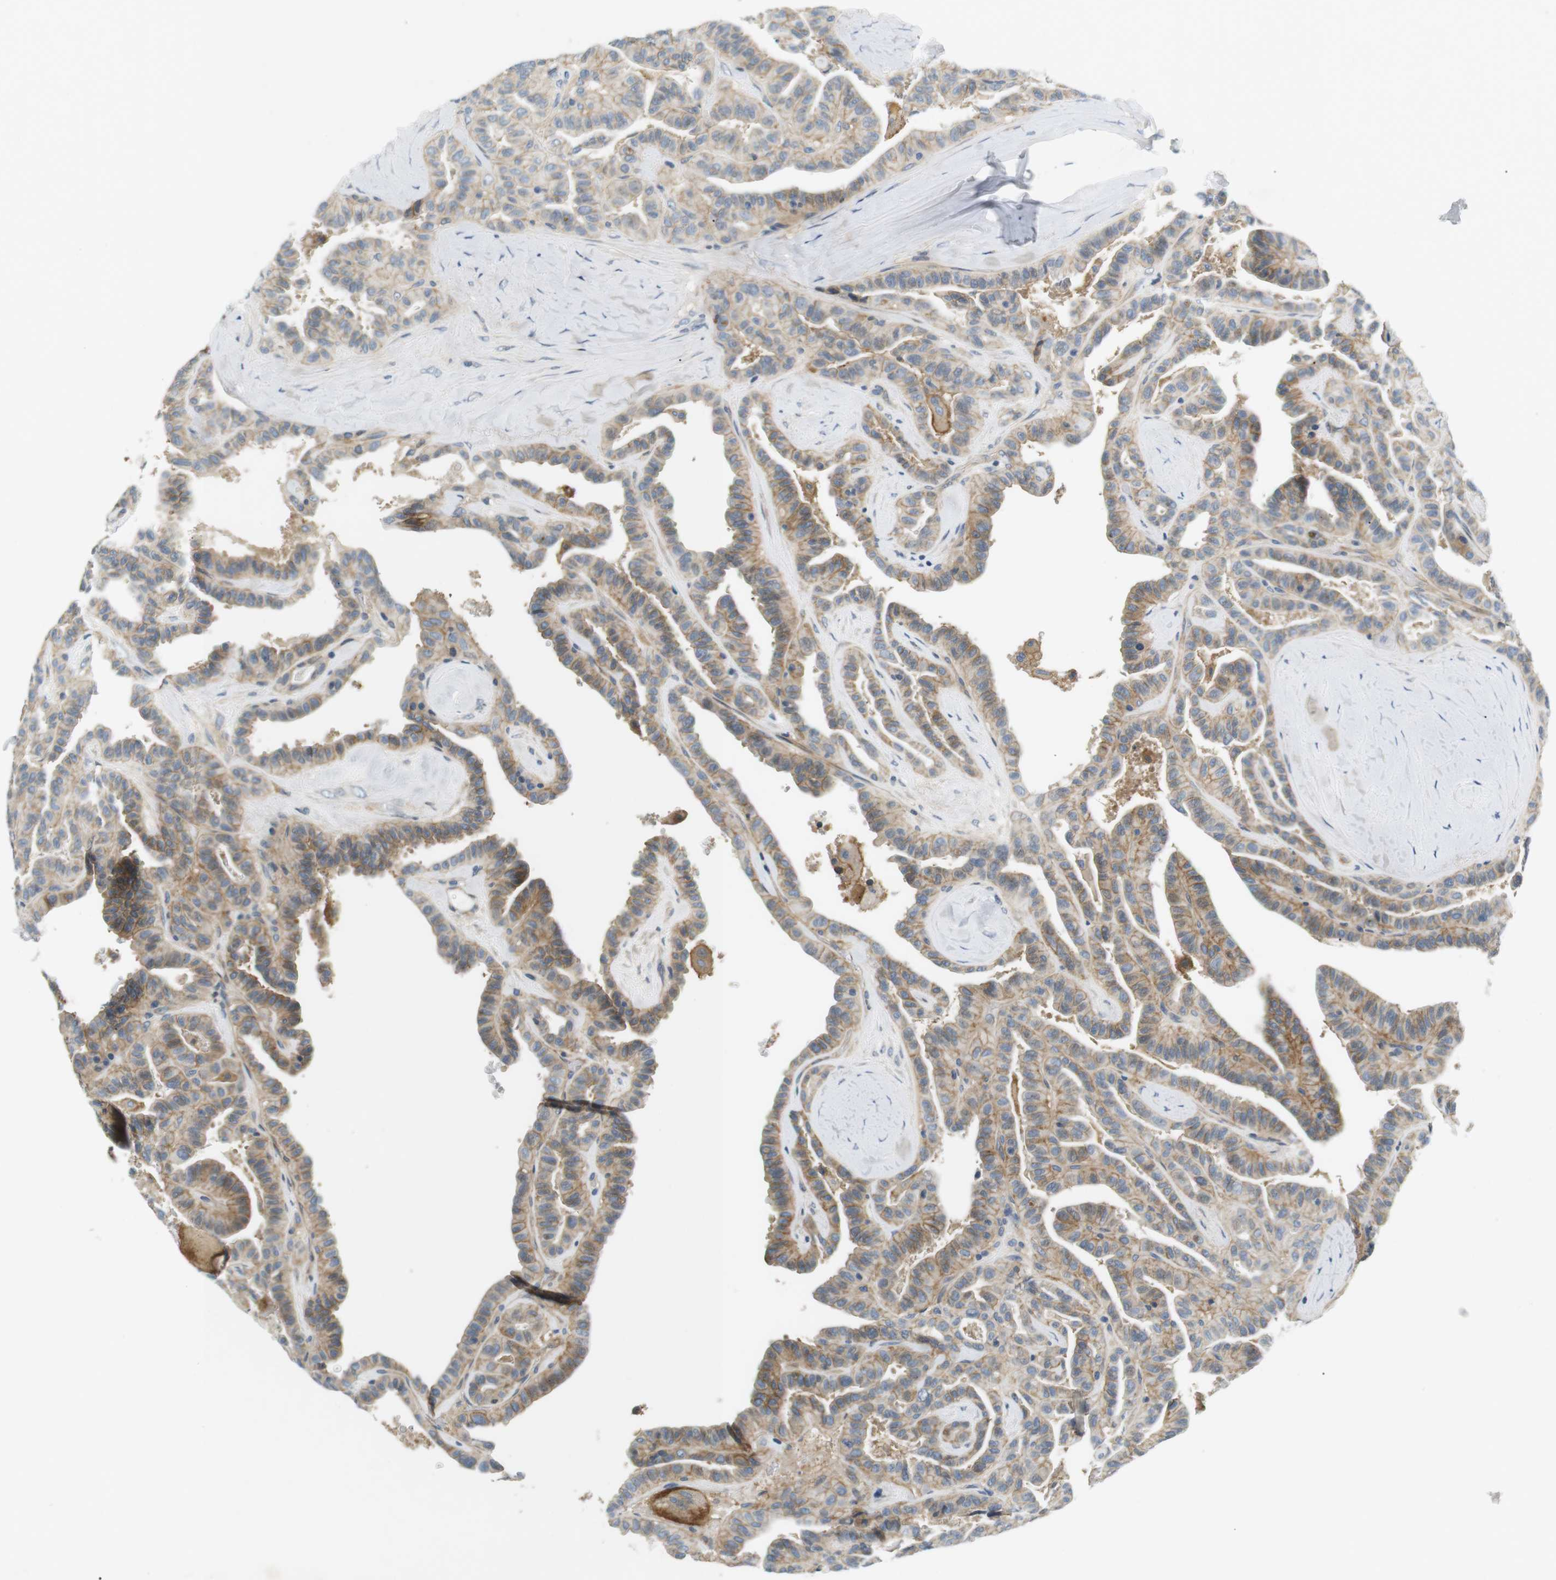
{"staining": {"intensity": "moderate", "quantity": "25%-75%", "location": "cytoplasmic/membranous"}, "tissue": "thyroid cancer", "cell_type": "Tumor cells", "image_type": "cancer", "snomed": [{"axis": "morphology", "description": "Papillary adenocarcinoma, NOS"}, {"axis": "topography", "description": "Thyroid gland"}], "caption": "The photomicrograph exhibits a brown stain indicating the presence of a protein in the cytoplasmic/membranous of tumor cells in thyroid cancer.", "gene": "SLC30A1", "patient": {"sex": "male", "age": 77}}